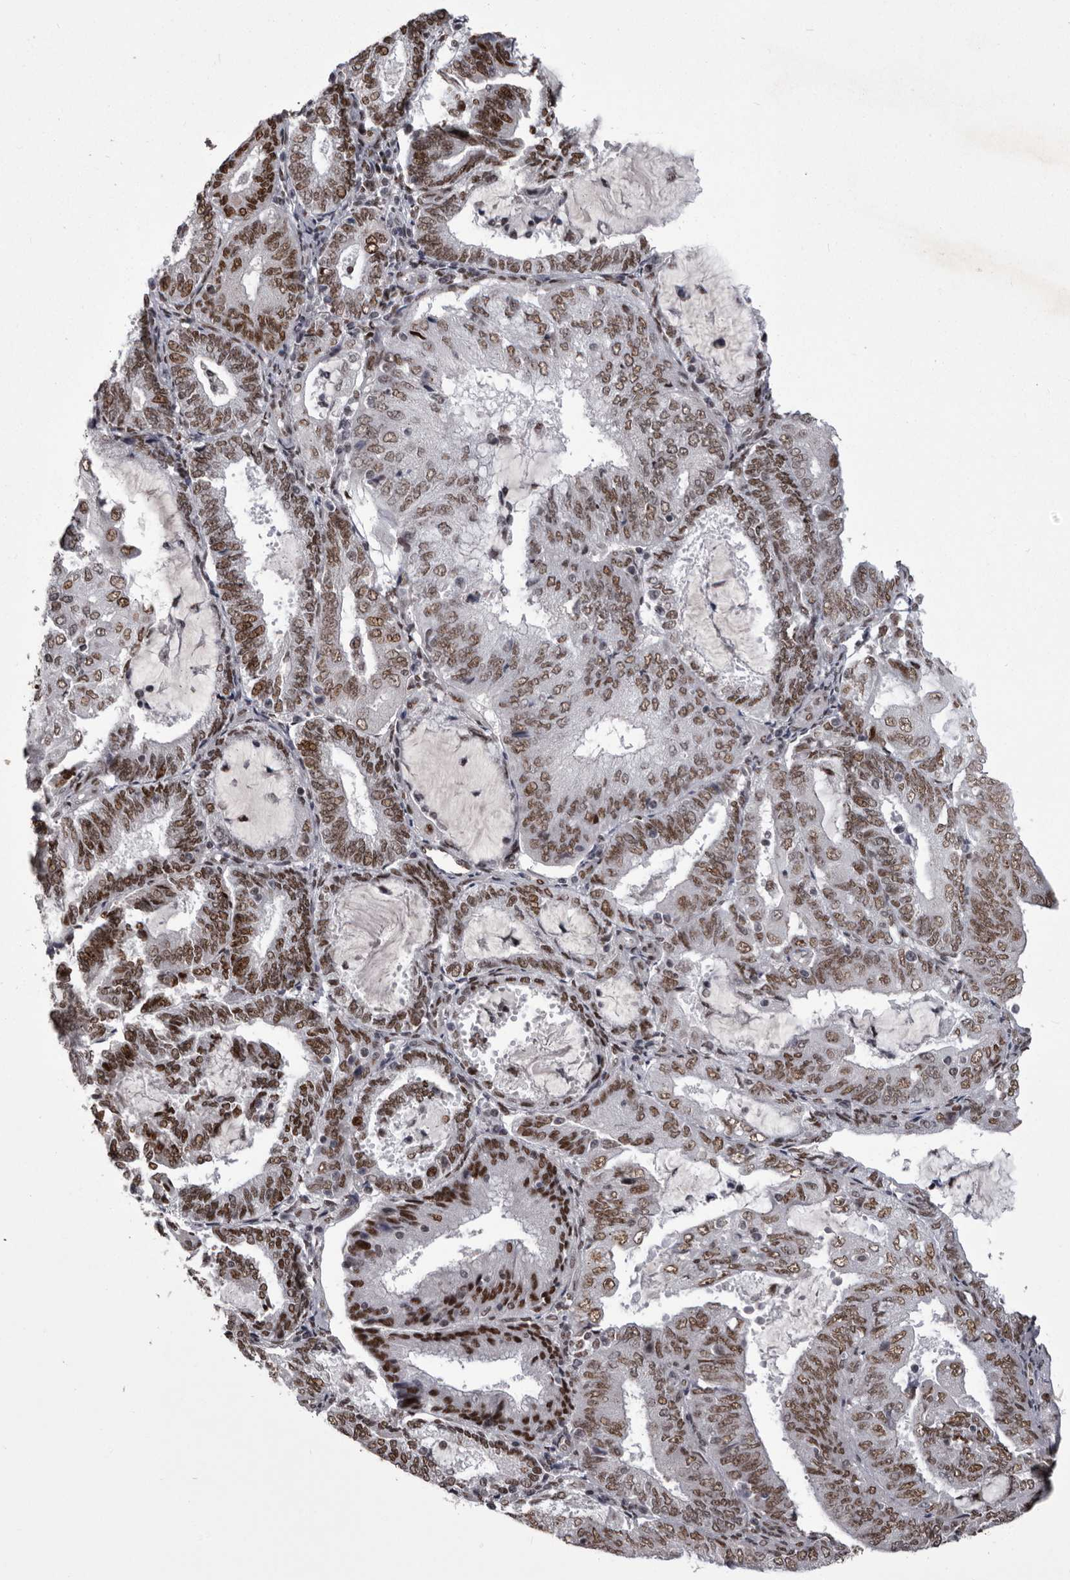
{"staining": {"intensity": "moderate", "quantity": ">75%", "location": "nuclear"}, "tissue": "endometrial cancer", "cell_type": "Tumor cells", "image_type": "cancer", "snomed": [{"axis": "morphology", "description": "Adenocarcinoma, NOS"}, {"axis": "topography", "description": "Endometrium"}], "caption": "Endometrial adenocarcinoma was stained to show a protein in brown. There is medium levels of moderate nuclear staining in approximately >75% of tumor cells.", "gene": "NUMA1", "patient": {"sex": "female", "age": 81}}